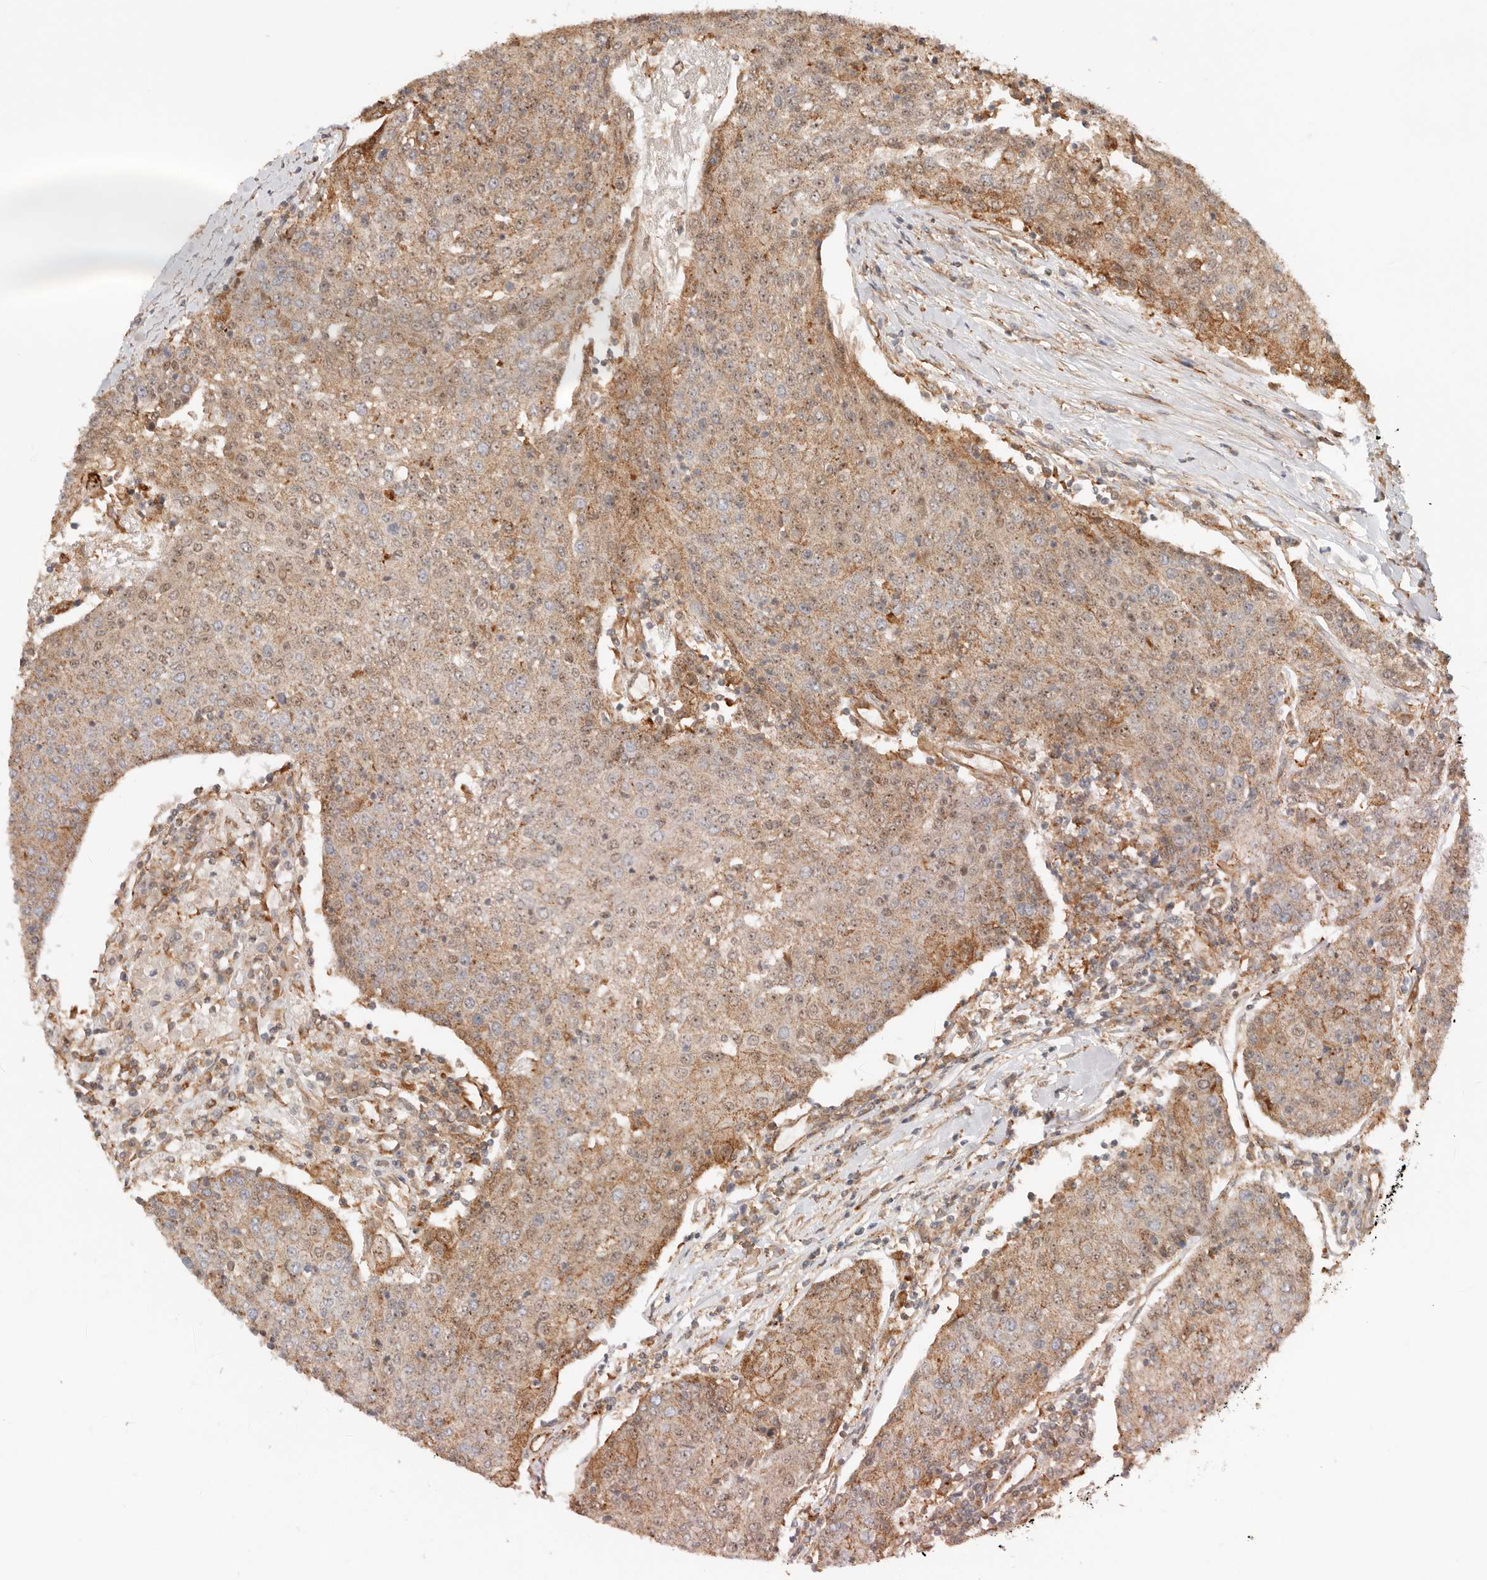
{"staining": {"intensity": "moderate", "quantity": ">75%", "location": "cytoplasmic/membranous,nuclear"}, "tissue": "urothelial cancer", "cell_type": "Tumor cells", "image_type": "cancer", "snomed": [{"axis": "morphology", "description": "Urothelial carcinoma, High grade"}, {"axis": "topography", "description": "Urinary bladder"}], "caption": "High-grade urothelial carcinoma was stained to show a protein in brown. There is medium levels of moderate cytoplasmic/membranous and nuclear staining in approximately >75% of tumor cells. (brown staining indicates protein expression, while blue staining denotes nuclei).", "gene": "HEXD", "patient": {"sex": "female", "age": 85}}